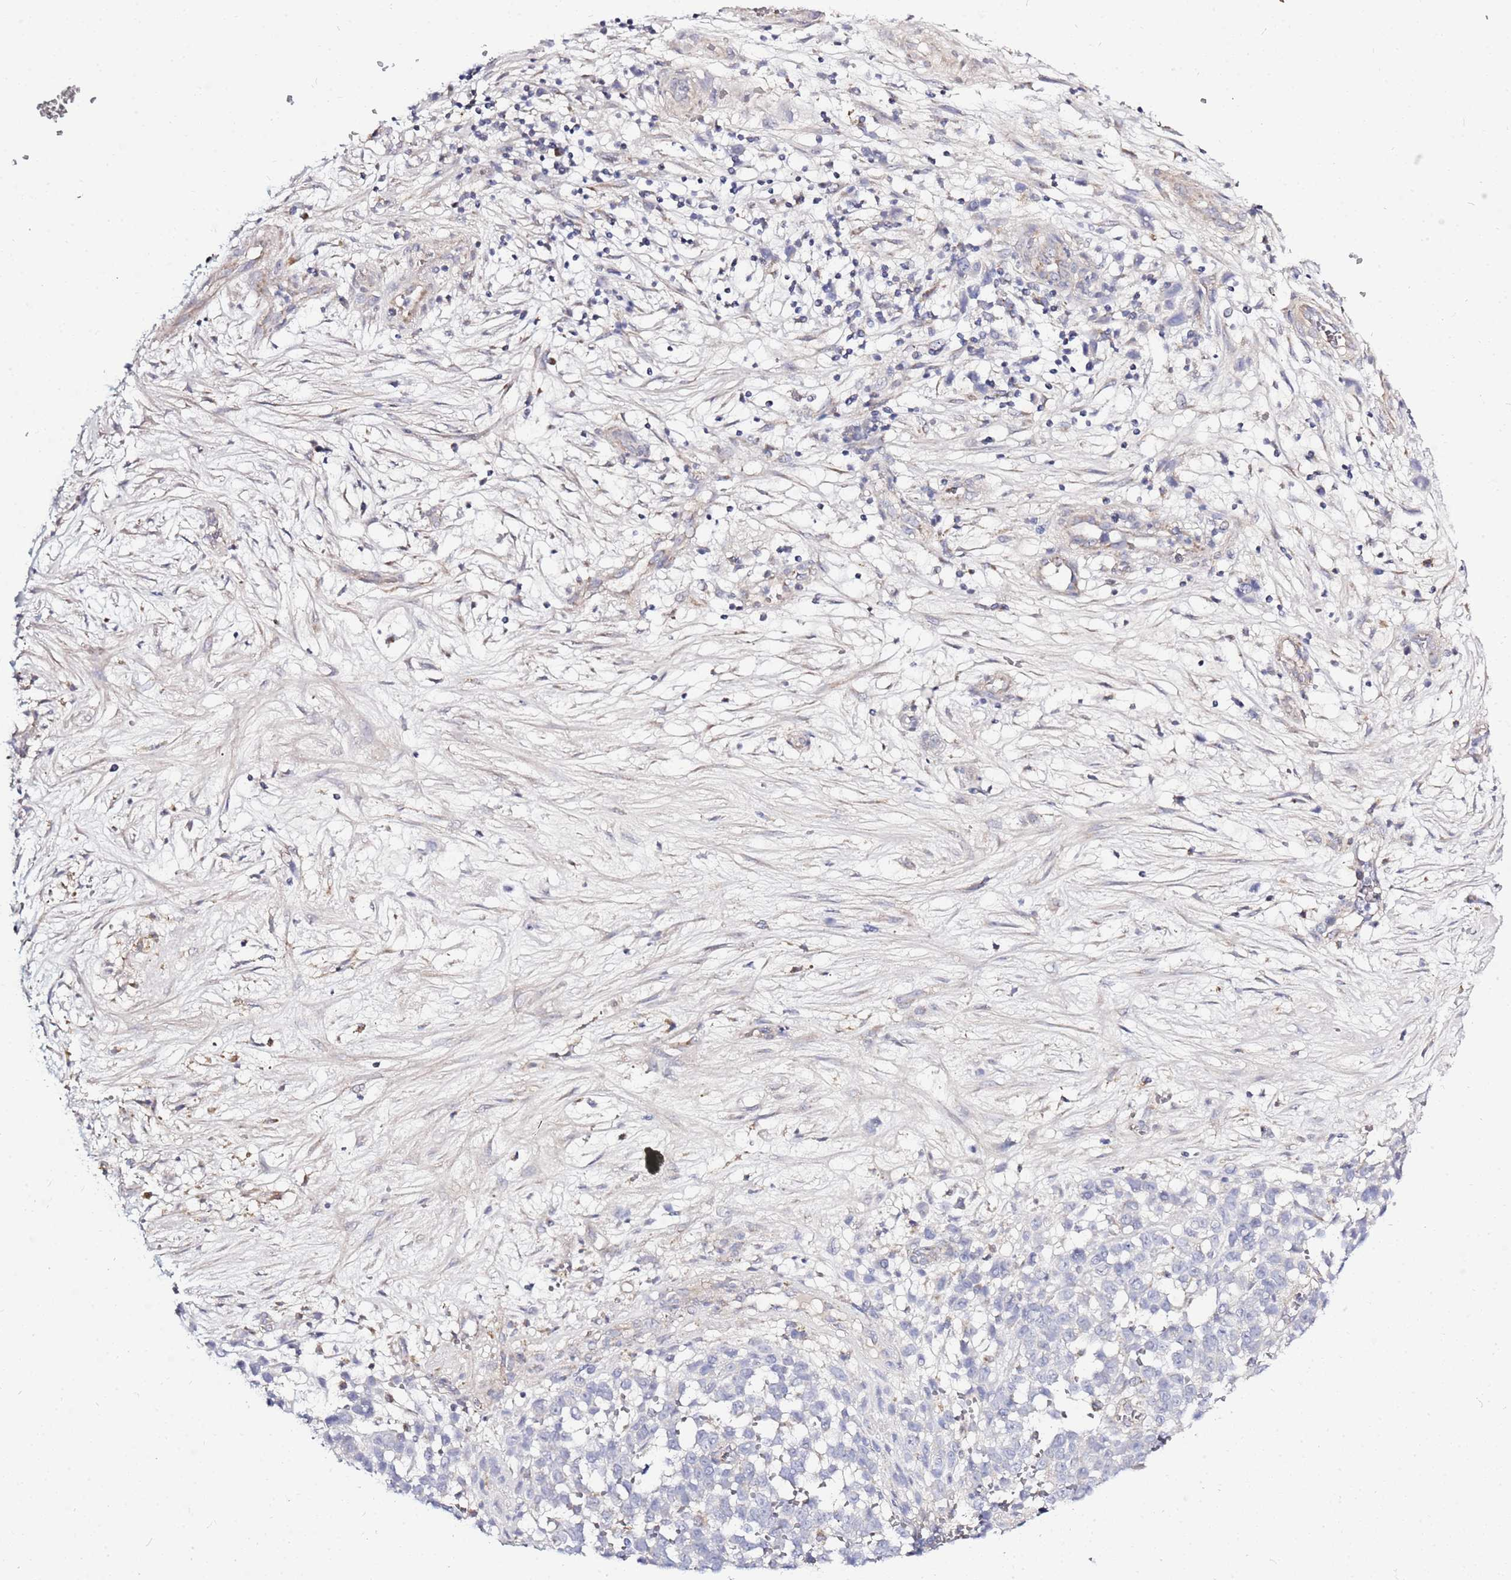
{"staining": {"intensity": "negative", "quantity": "none", "location": "none"}, "tissue": "melanoma", "cell_type": "Tumor cells", "image_type": "cancer", "snomed": [{"axis": "morphology", "description": "Malignant melanoma, NOS"}, {"axis": "topography", "description": "Nose, NOS"}], "caption": "IHC micrograph of neoplastic tissue: malignant melanoma stained with DAB (3,3'-diaminobenzidine) shows no significant protein expression in tumor cells. (Stains: DAB (3,3'-diaminobenzidine) immunohistochemistry (IHC) with hematoxylin counter stain, Microscopy: brightfield microscopy at high magnification).", "gene": "FAHD2A", "patient": {"sex": "female", "age": 48}}